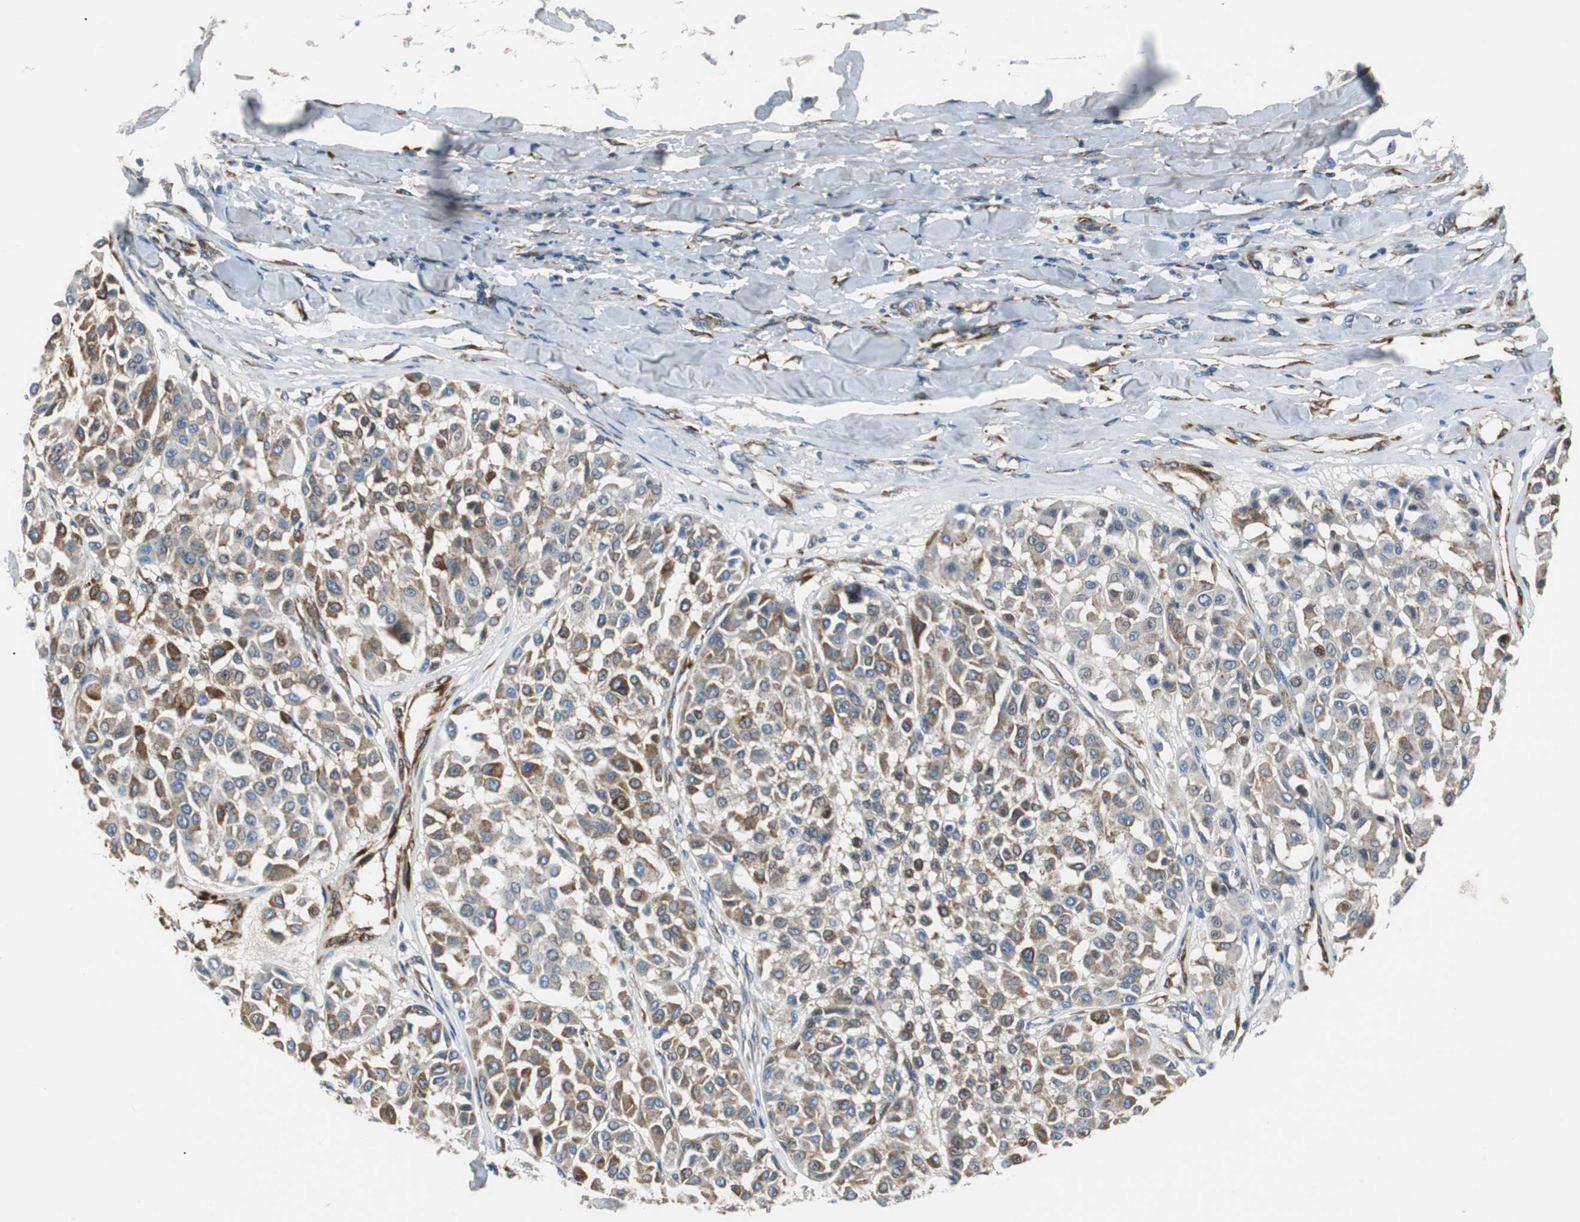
{"staining": {"intensity": "moderate", "quantity": ">75%", "location": "cytoplasmic/membranous"}, "tissue": "melanoma", "cell_type": "Tumor cells", "image_type": "cancer", "snomed": [{"axis": "morphology", "description": "Malignant melanoma, Metastatic site"}, {"axis": "topography", "description": "Soft tissue"}], "caption": "Malignant melanoma (metastatic site) stained with immunohistochemistry shows moderate cytoplasmic/membranous staining in about >75% of tumor cells.", "gene": "ISCU", "patient": {"sex": "male", "age": 41}}